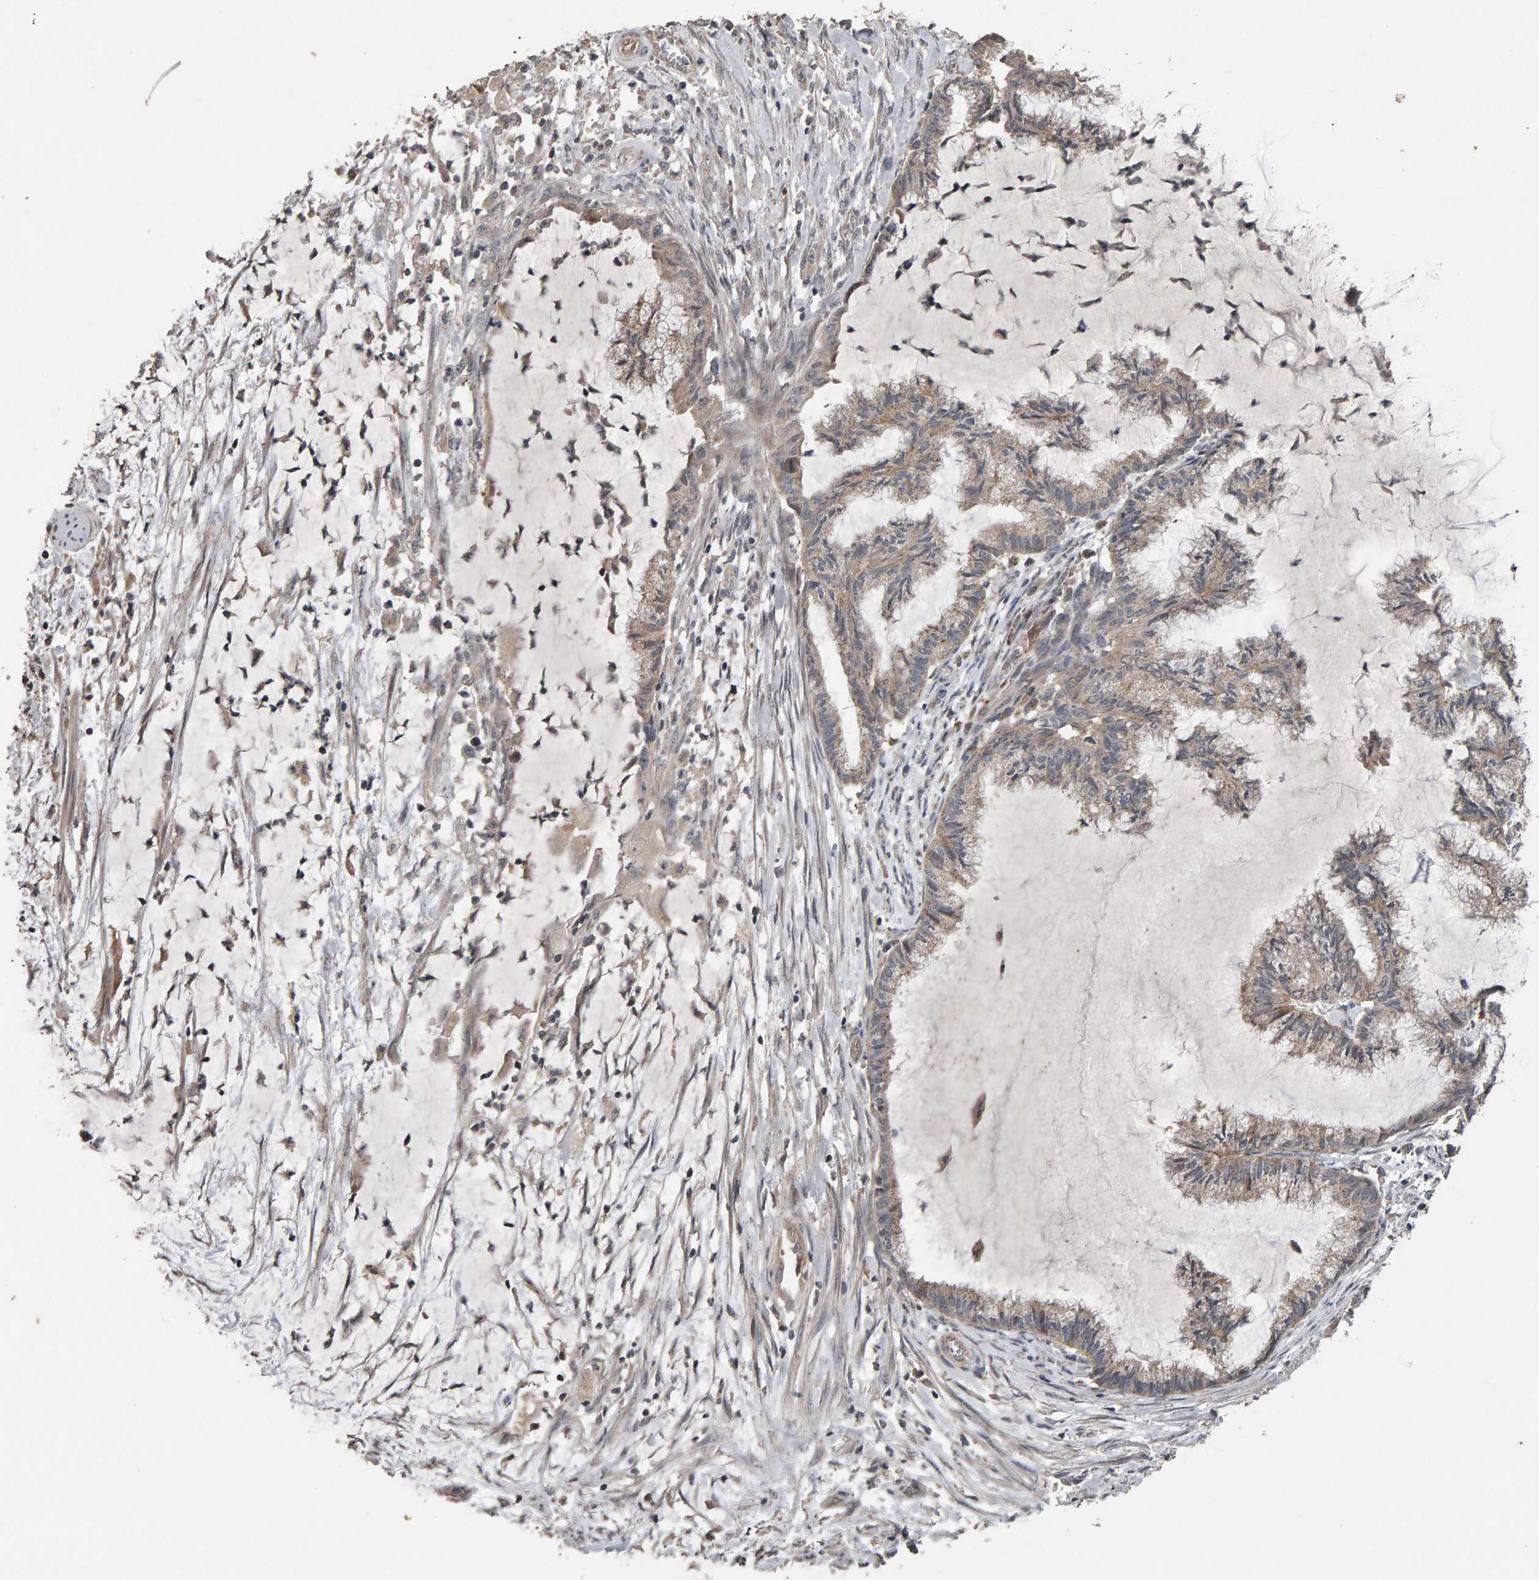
{"staining": {"intensity": "weak", "quantity": "<25%", "location": "cytoplasmic/membranous"}, "tissue": "endometrial cancer", "cell_type": "Tumor cells", "image_type": "cancer", "snomed": [{"axis": "morphology", "description": "Adenocarcinoma, NOS"}, {"axis": "topography", "description": "Endometrium"}], "caption": "Endometrial cancer (adenocarcinoma) was stained to show a protein in brown. There is no significant positivity in tumor cells.", "gene": "COASY", "patient": {"sex": "female", "age": 86}}